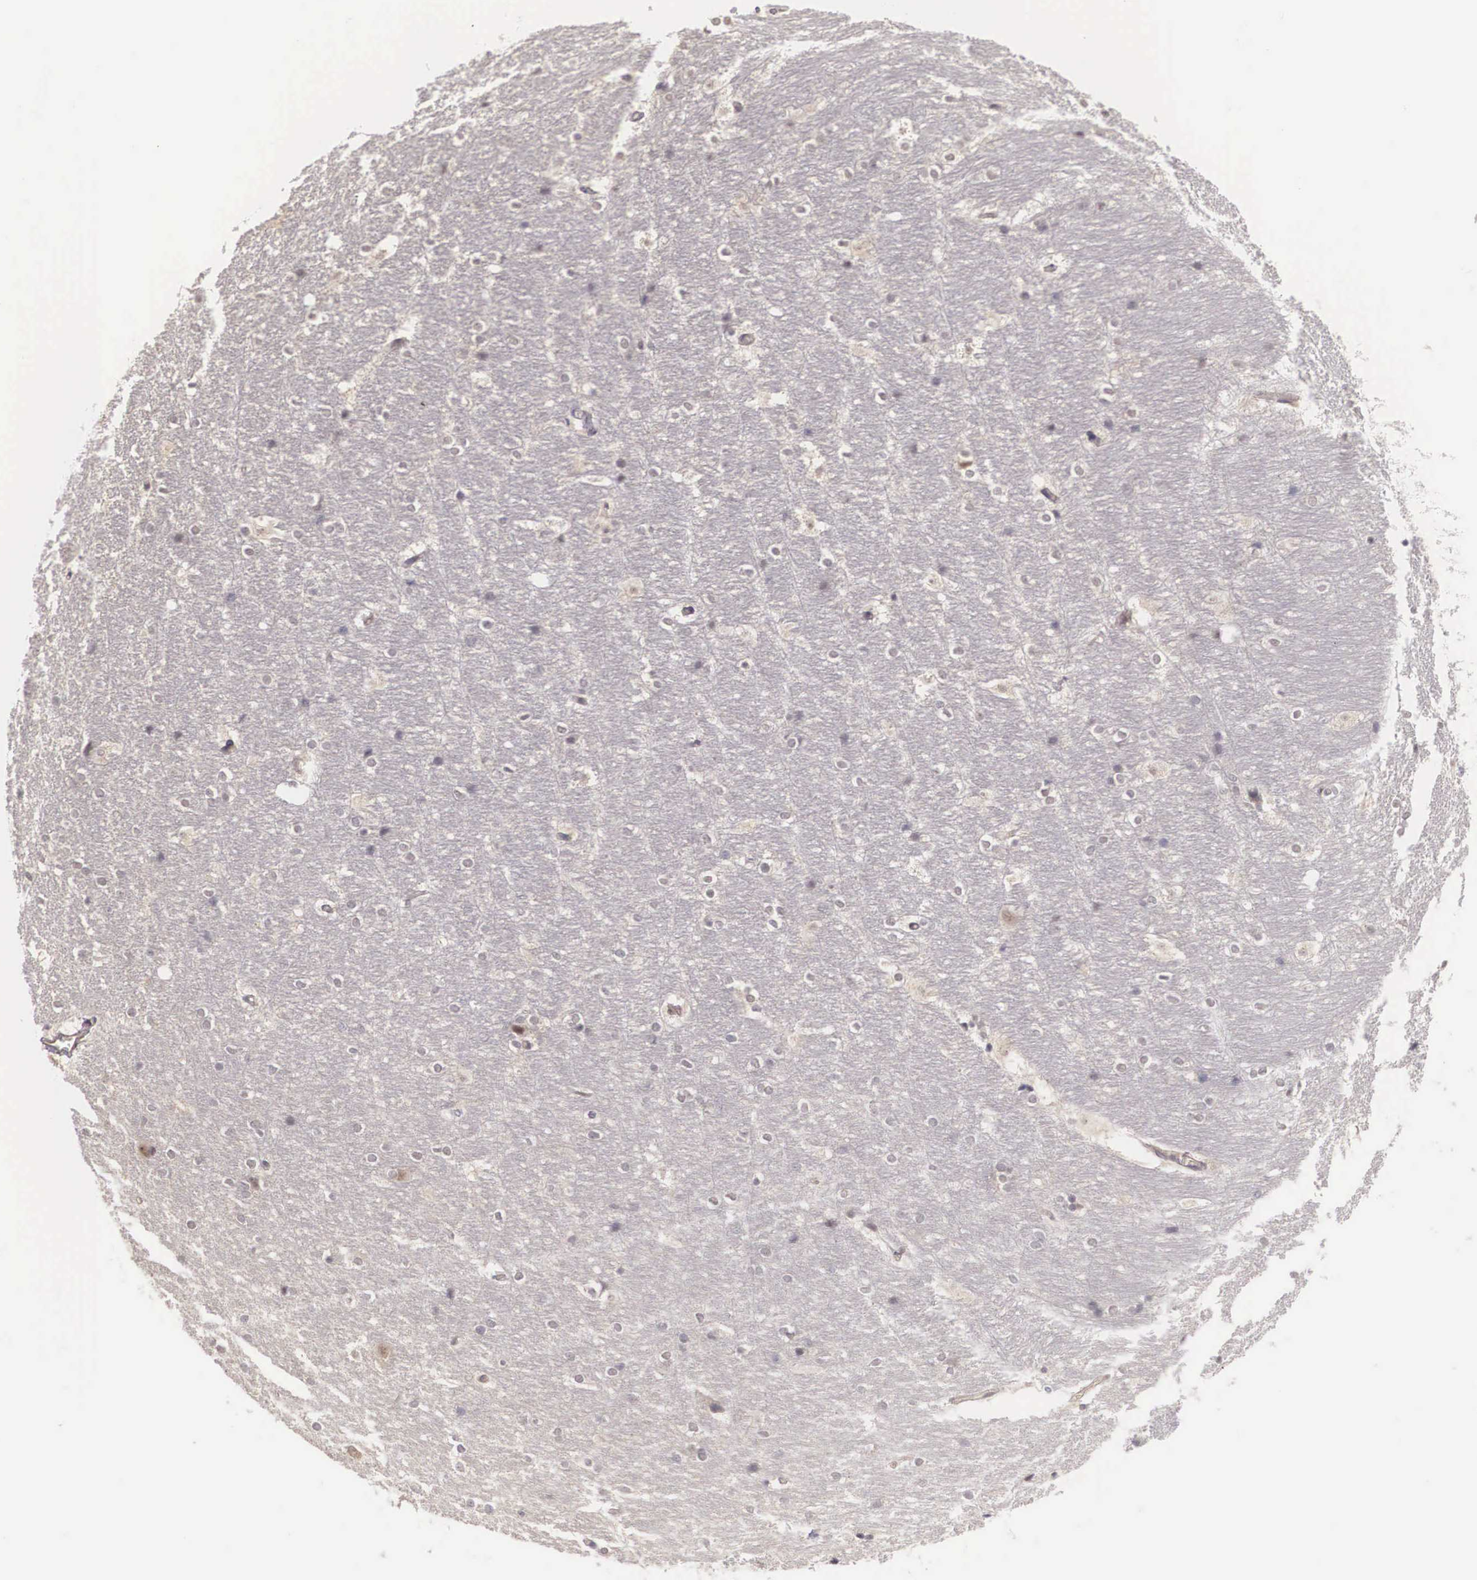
{"staining": {"intensity": "weak", "quantity": "25%-75%", "location": "nuclear"}, "tissue": "hippocampus", "cell_type": "Glial cells", "image_type": "normal", "snomed": [{"axis": "morphology", "description": "Normal tissue, NOS"}, {"axis": "topography", "description": "Hippocampus"}], "caption": "High-power microscopy captured an IHC photomicrograph of benign hippocampus, revealing weak nuclear expression in approximately 25%-75% of glial cells.", "gene": "ENOX2", "patient": {"sex": "female", "age": 19}}